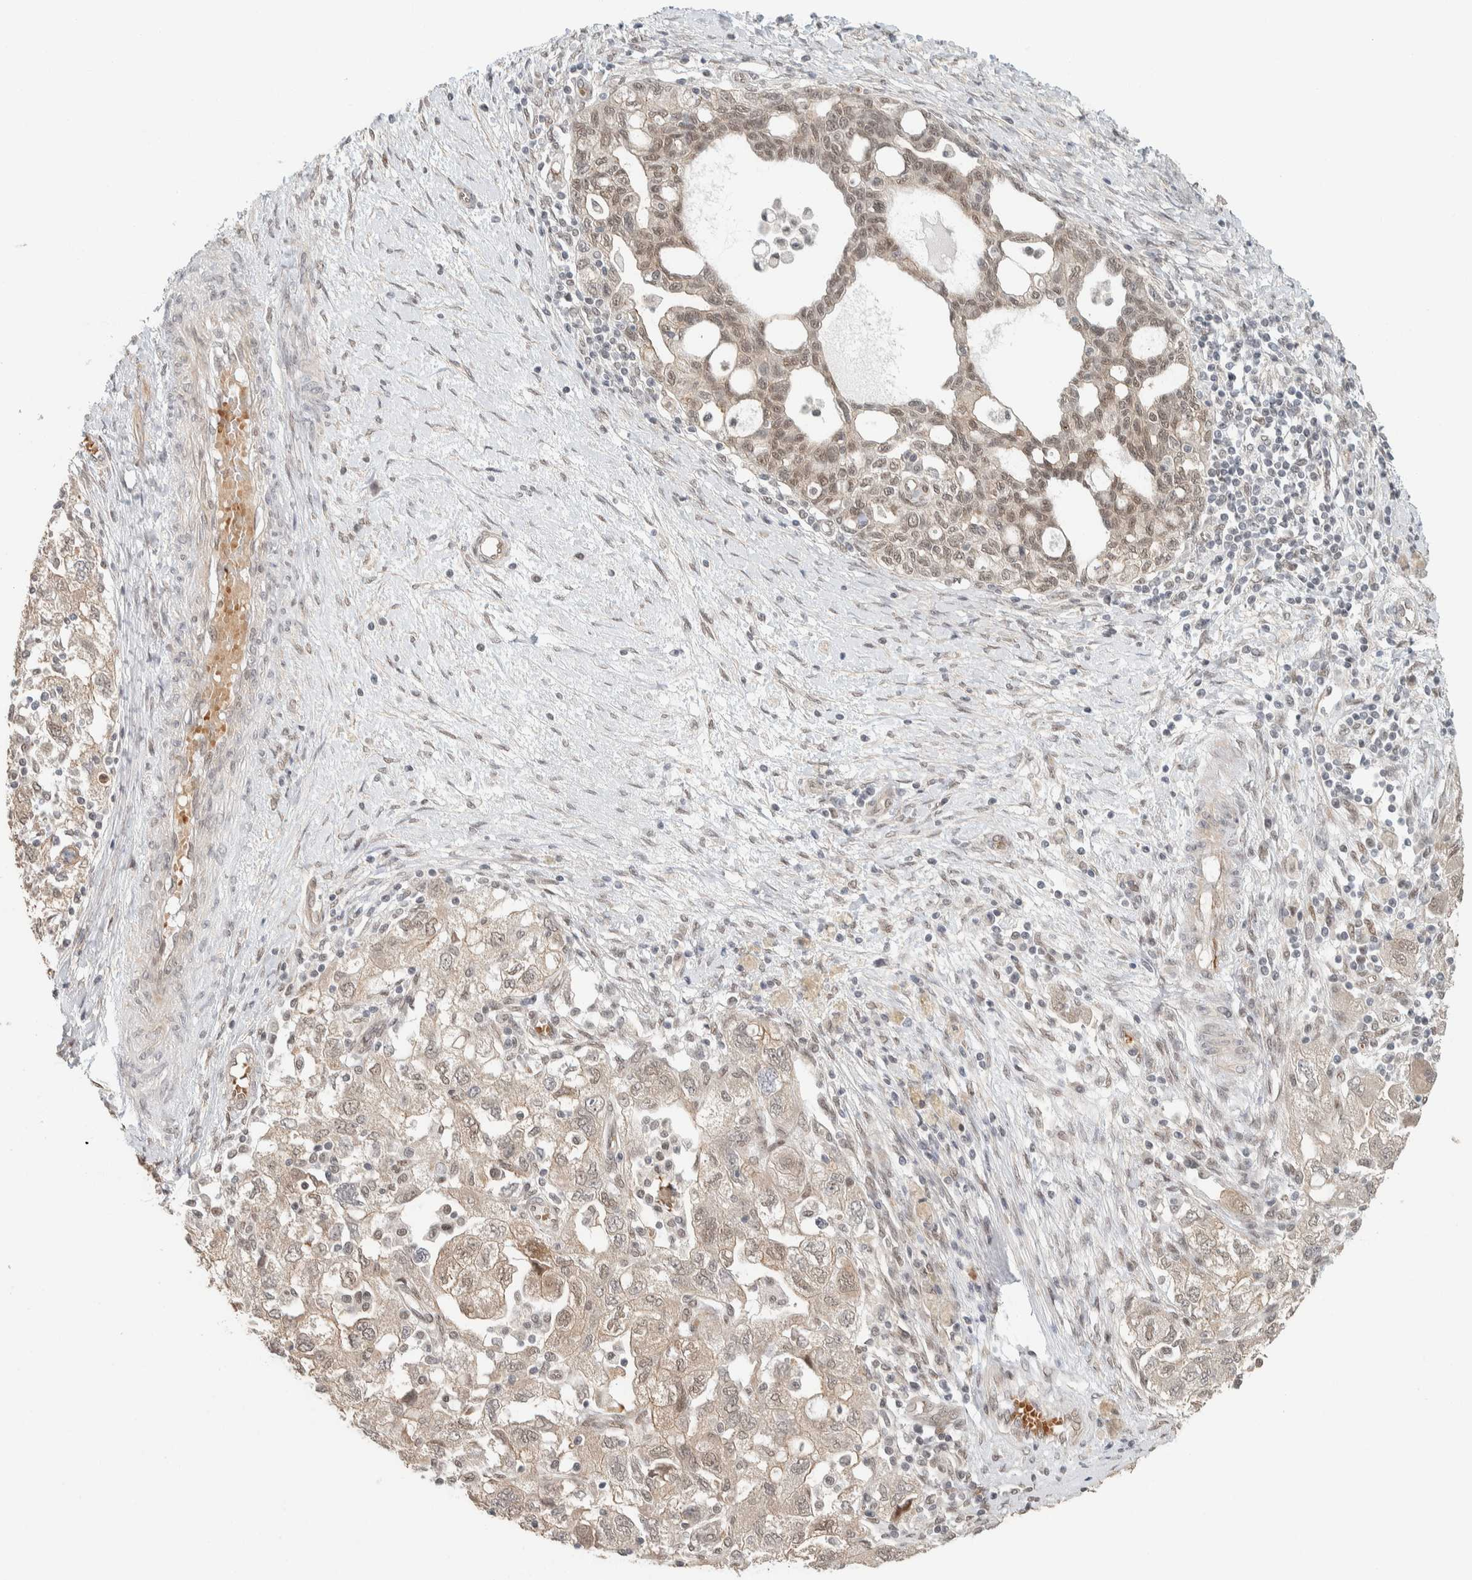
{"staining": {"intensity": "weak", "quantity": "<25%", "location": "cytoplasmic/membranous,nuclear"}, "tissue": "ovarian cancer", "cell_type": "Tumor cells", "image_type": "cancer", "snomed": [{"axis": "morphology", "description": "Carcinoma, NOS"}, {"axis": "morphology", "description": "Cystadenocarcinoma, serous, NOS"}, {"axis": "topography", "description": "Ovary"}], "caption": "Micrograph shows no significant protein expression in tumor cells of serous cystadenocarcinoma (ovarian).", "gene": "ZBTB2", "patient": {"sex": "female", "age": 69}}